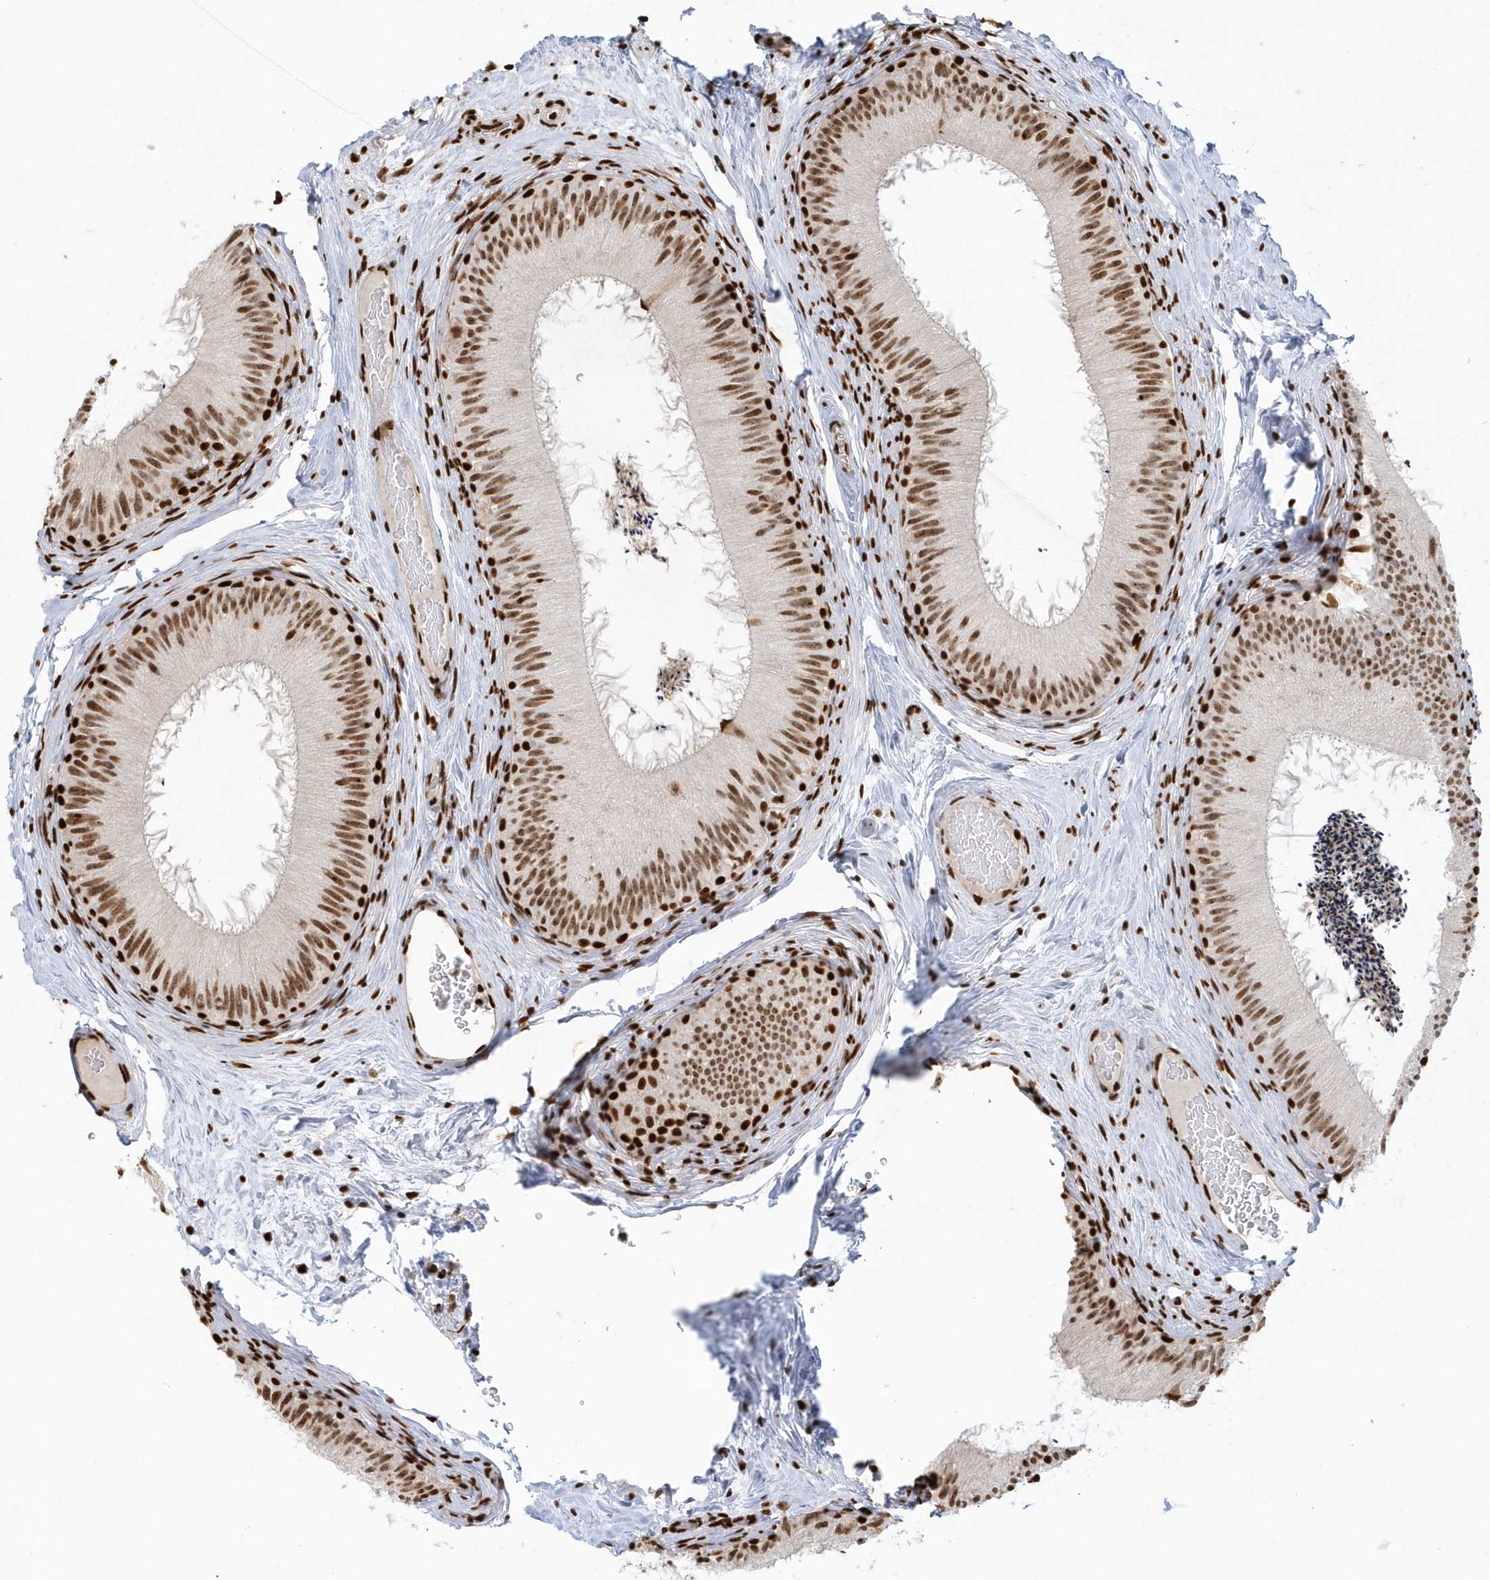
{"staining": {"intensity": "strong", "quantity": "25%-75%", "location": "nuclear"}, "tissue": "epididymis", "cell_type": "Glandular cells", "image_type": "normal", "snomed": [{"axis": "morphology", "description": "Normal tissue, NOS"}, {"axis": "topography", "description": "Epididymis"}], "caption": "Protein expression analysis of benign epididymis demonstrates strong nuclear staining in about 25%-75% of glandular cells.", "gene": "SUMO2", "patient": {"sex": "male", "age": 50}}